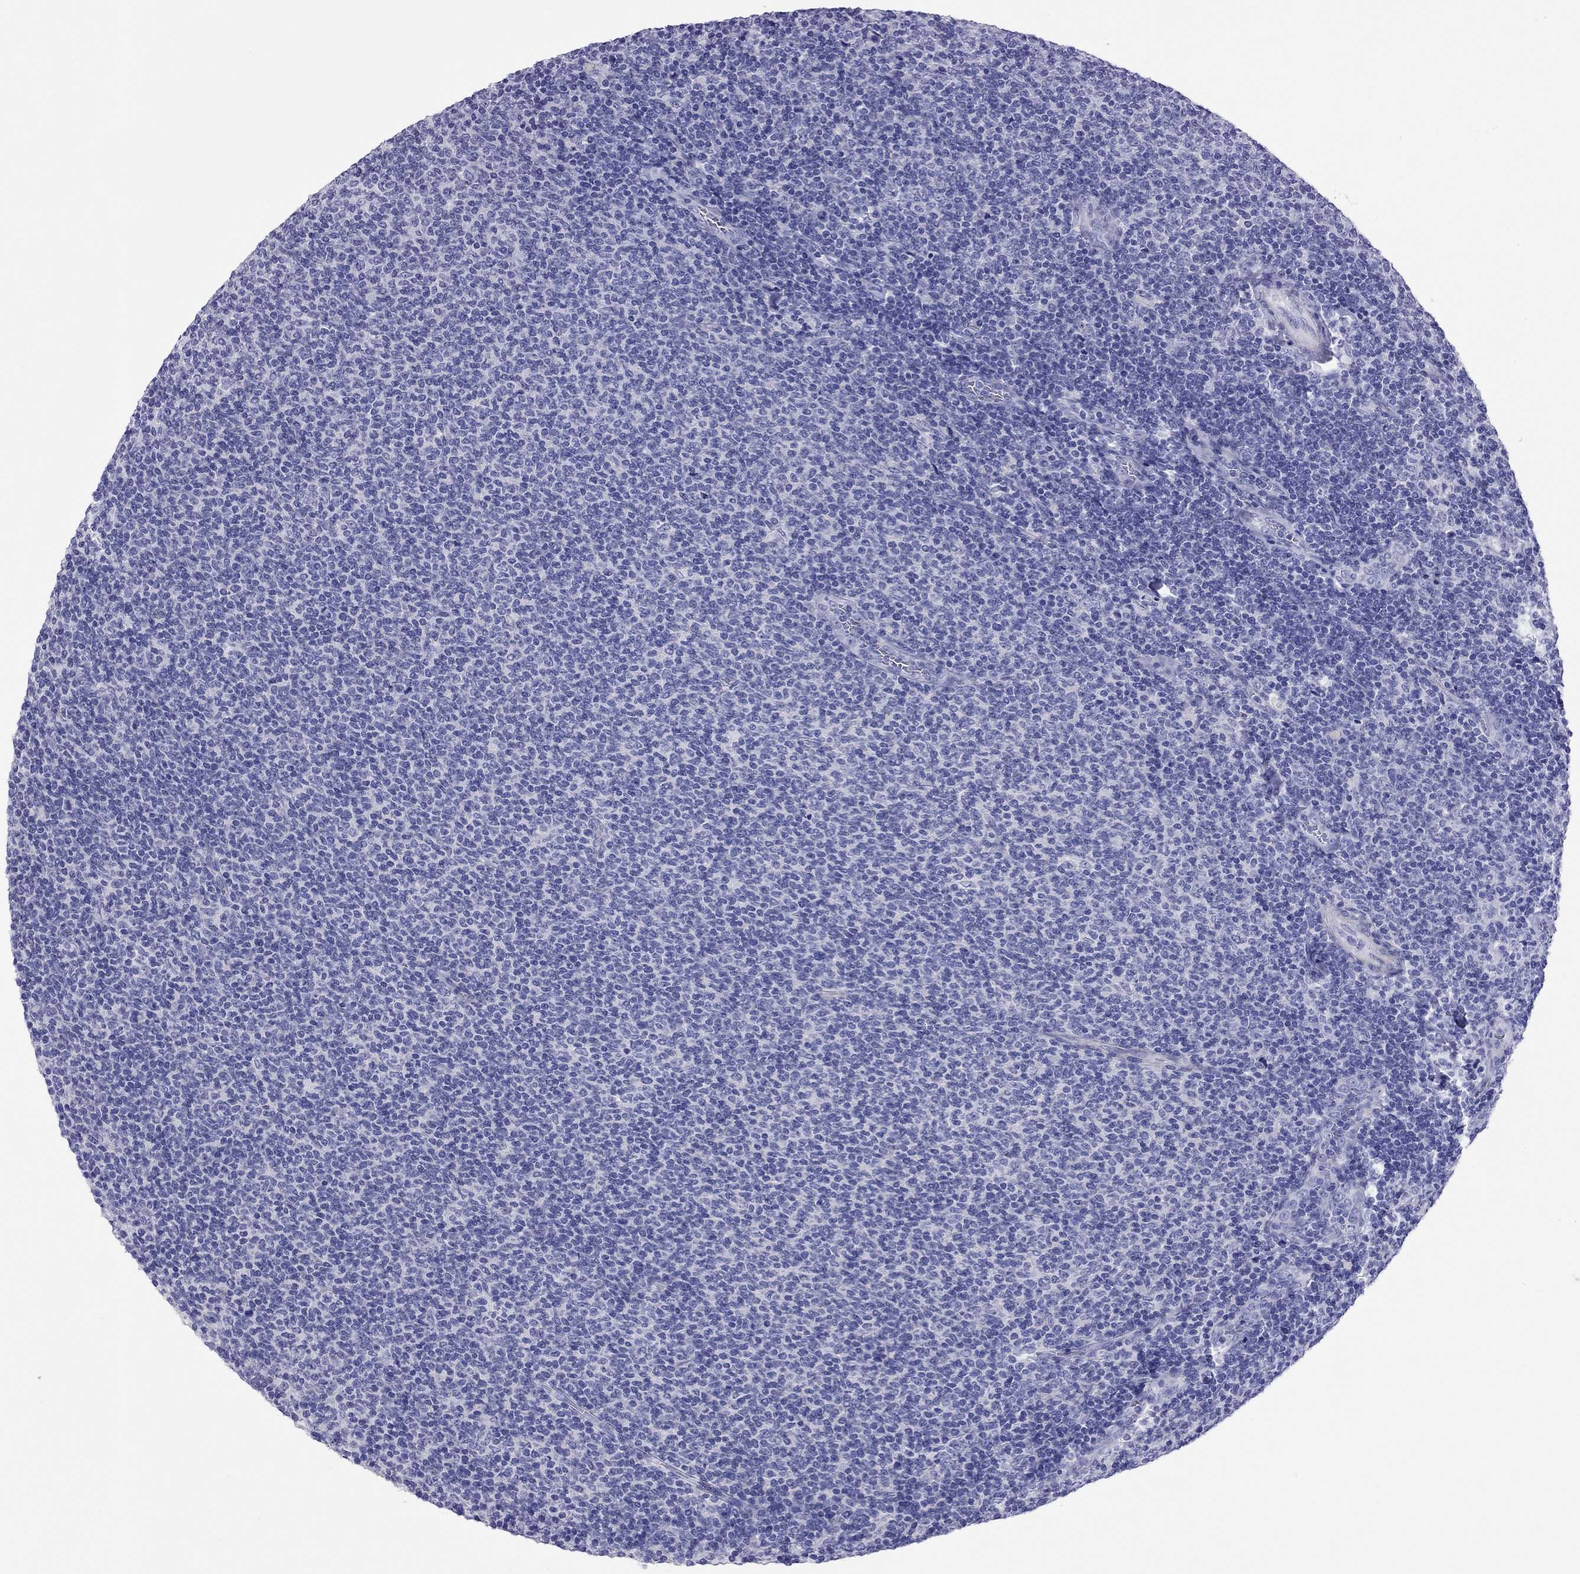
{"staining": {"intensity": "negative", "quantity": "none", "location": "none"}, "tissue": "lymphoma", "cell_type": "Tumor cells", "image_type": "cancer", "snomed": [{"axis": "morphology", "description": "Malignant lymphoma, non-Hodgkin's type, Low grade"}, {"axis": "topography", "description": "Lymph node"}], "caption": "IHC of human lymphoma exhibits no staining in tumor cells.", "gene": "KIAA2012", "patient": {"sex": "male", "age": 52}}